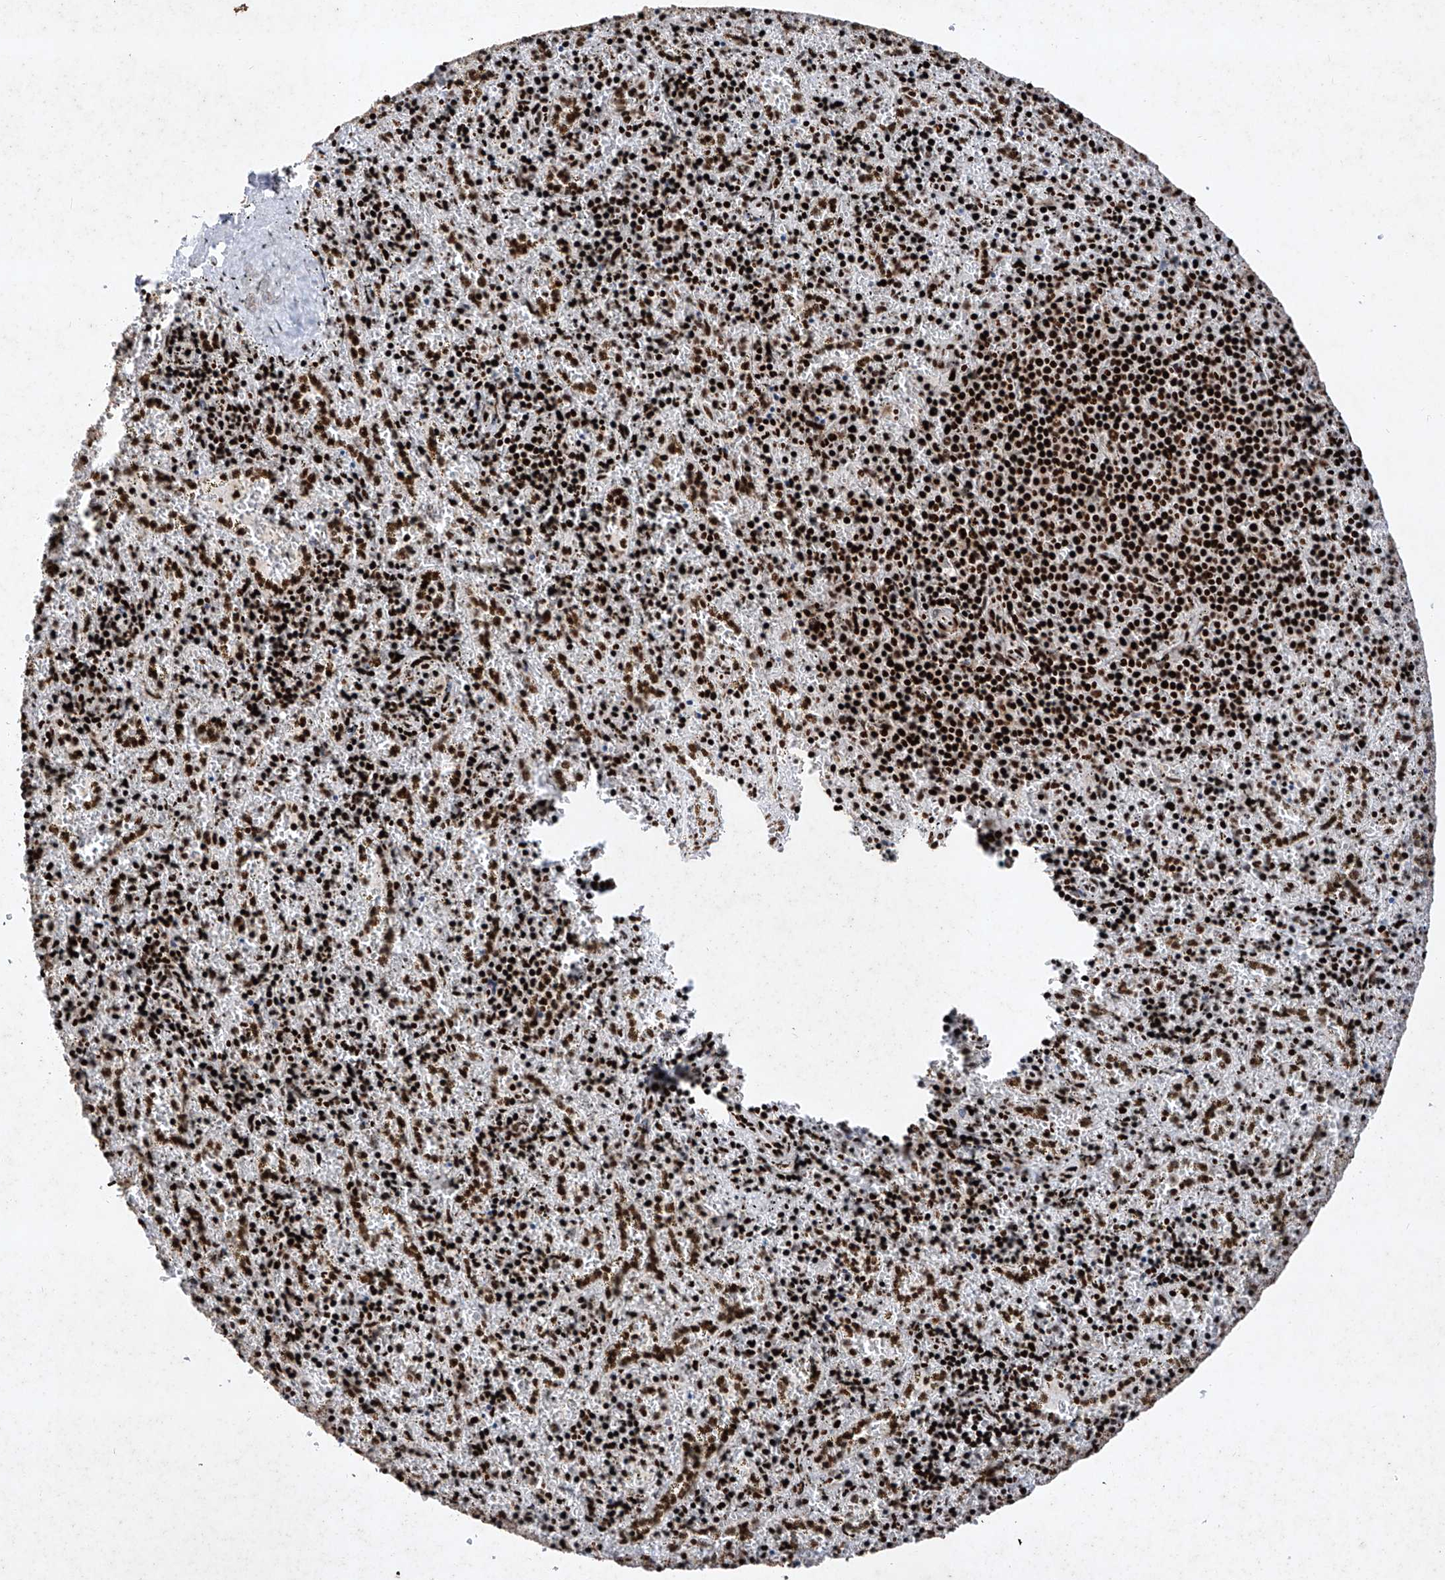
{"staining": {"intensity": "strong", "quantity": ">75%", "location": "nuclear"}, "tissue": "spleen", "cell_type": "Cells in red pulp", "image_type": "normal", "snomed": [{"axis": "morphology", "description": "Normal tissue, NOS"}, {"axis": "topography", "description": "Spleen"}], "caption": "DAB (3,3'-diaminobenzidine) immunohistochemical staining of normal spleen exhibits strong nuclear protein staining in about >75% of cells in red pulp.", "gene": "SRSF6", "patient": {"sex": "male", "age": 11}}